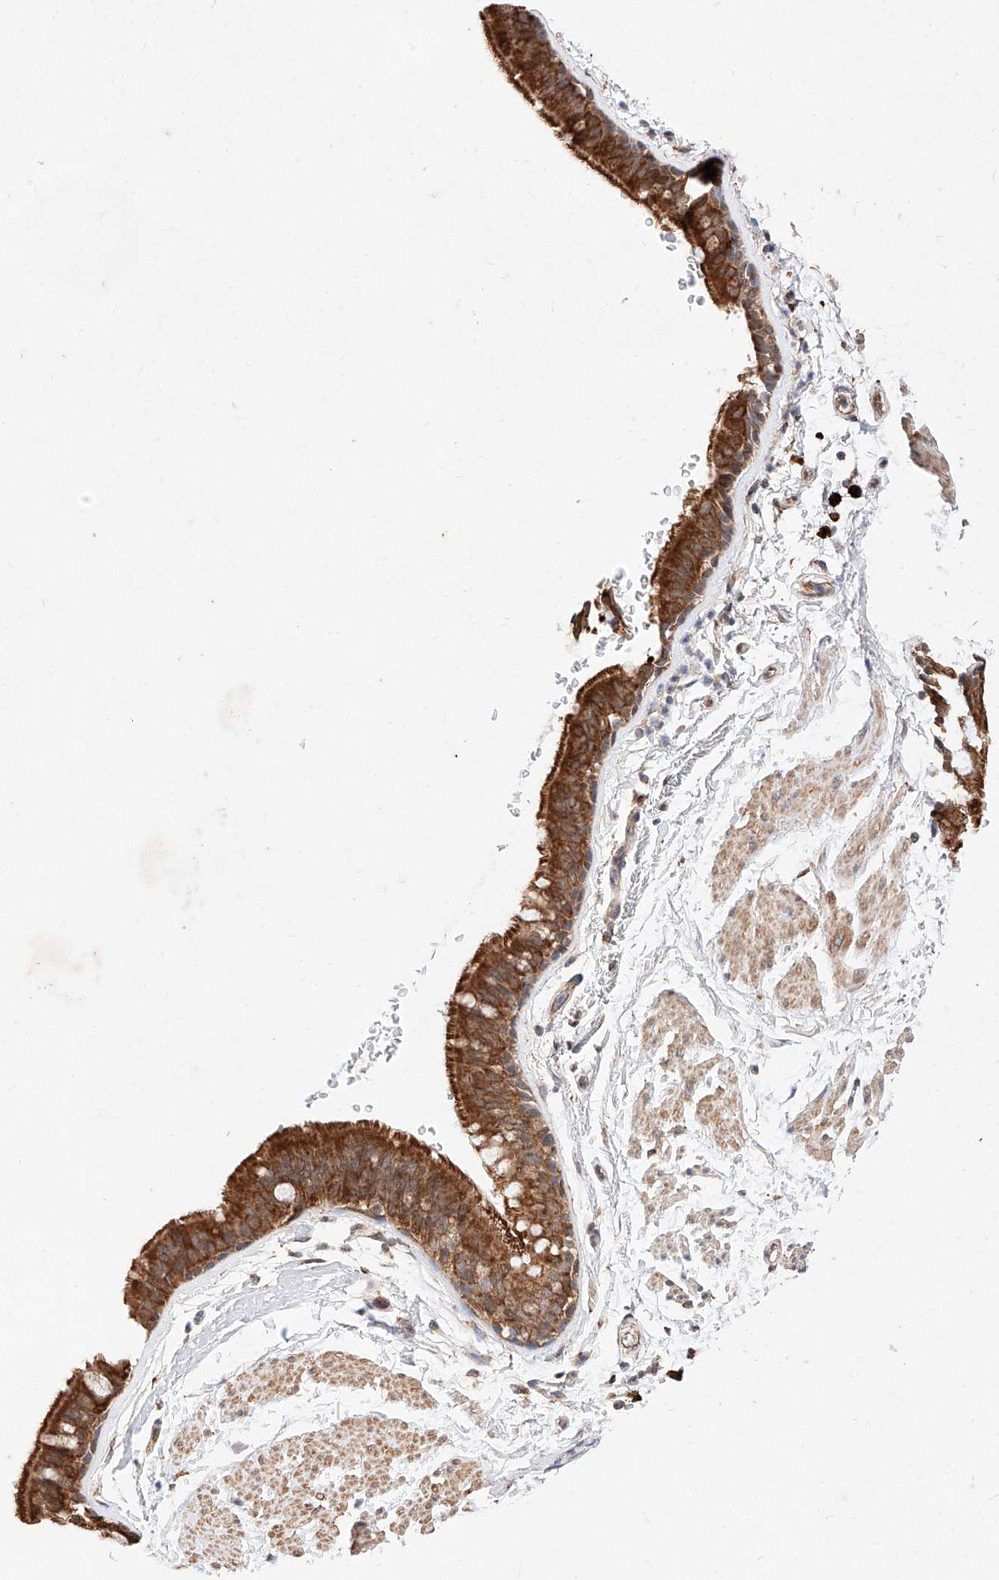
{"staining": {"intensity": "strong", "quantity": ">75%", "location": "cytoplasmic/membranous"}, "tissue": "bronchus", "cell_type": "Respiratory epithelial cells", "image_type": "normal", "snomed": [{"axis": "morphology", "description": "Normal tissue, NOS"}, {"axis": "topography", "description": "Lymph node"}, {"axis": "topography", "description": "Bronchus"}], "caption": "Immunohistochemical staining of benign human bronchus shows high levels of strong cytoplasmic/membranous expression in about >75% of respiratory epithelial cells.", "gene": "ATP9B", "patient": {"sex": "female", "age": 70}}